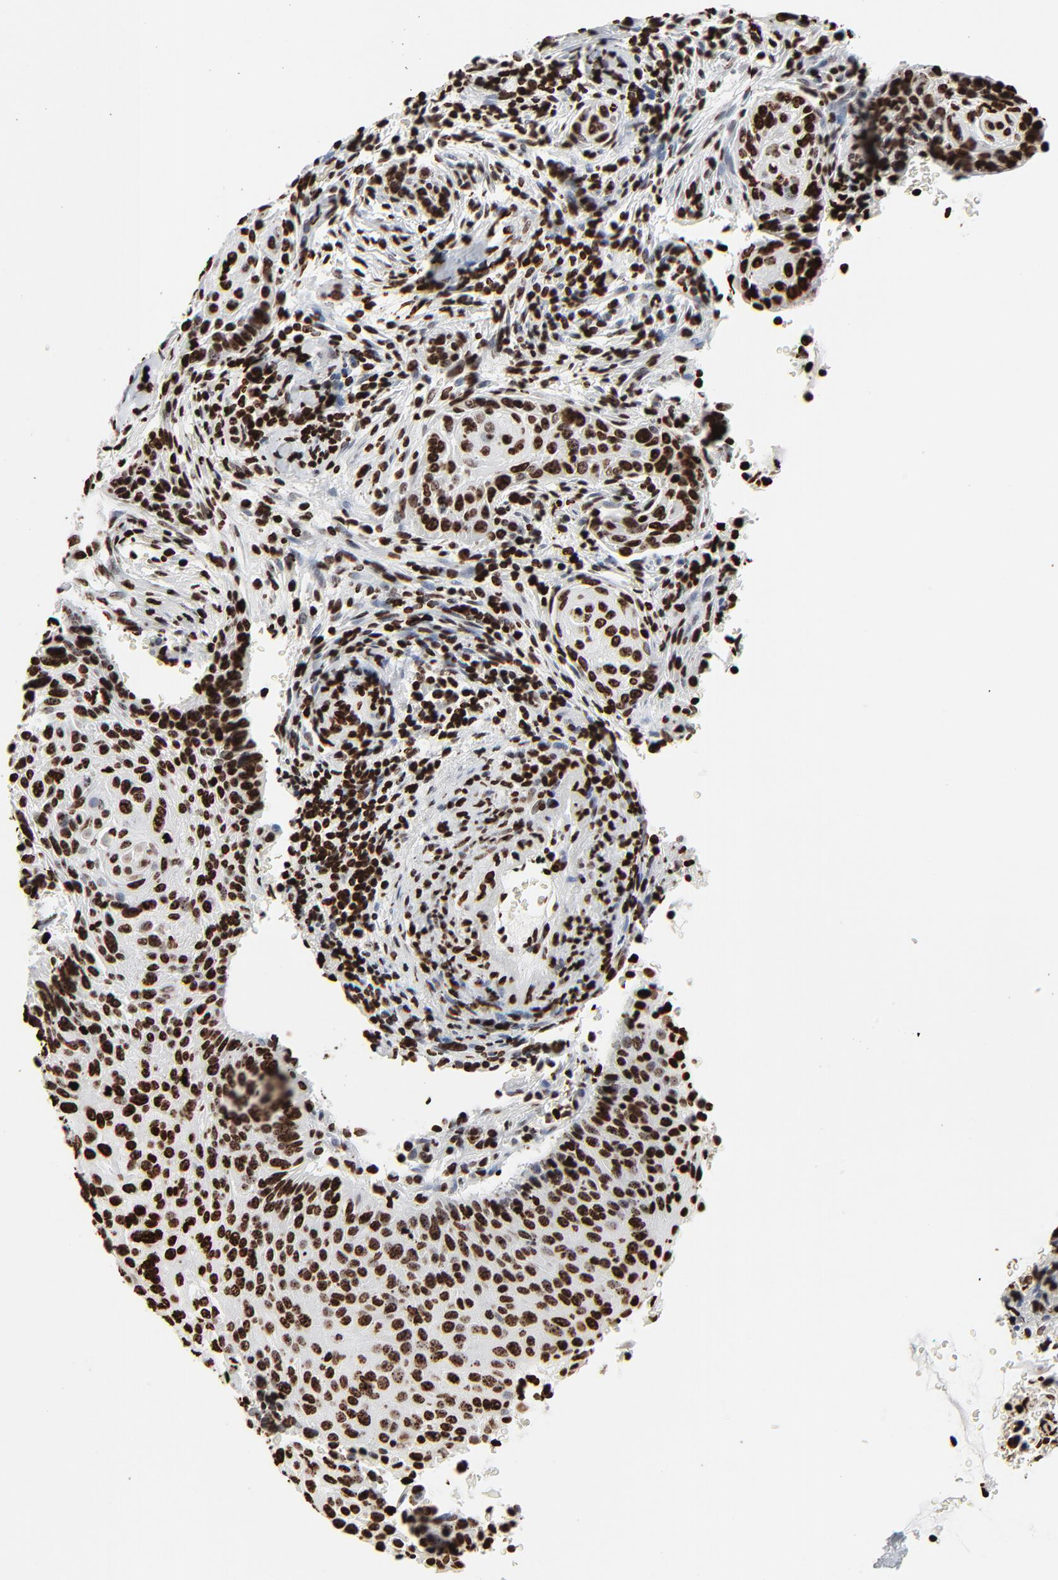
{"staining": {"intensity": "strong", "quantity": ">75%", "location": "nuclear"}, "tissue": "cervical cancer", "cell_type": "Tumor cells", "image_type": "cancer", "snomed": [{"axis": "morphology", "description": "Squamous cell carcinoma, NOS"}, {"axis": "topography", "description": "Cervix"}], "caption": "Approximately >75% of tumor cells in cervical cancer (squamous cell carcinoma) demonstrate strong nuclear protein expression as visualized by brown immunohistochemical staining.", "gene": "H3-4", "patient": {"sex": "female", "age": 33}}